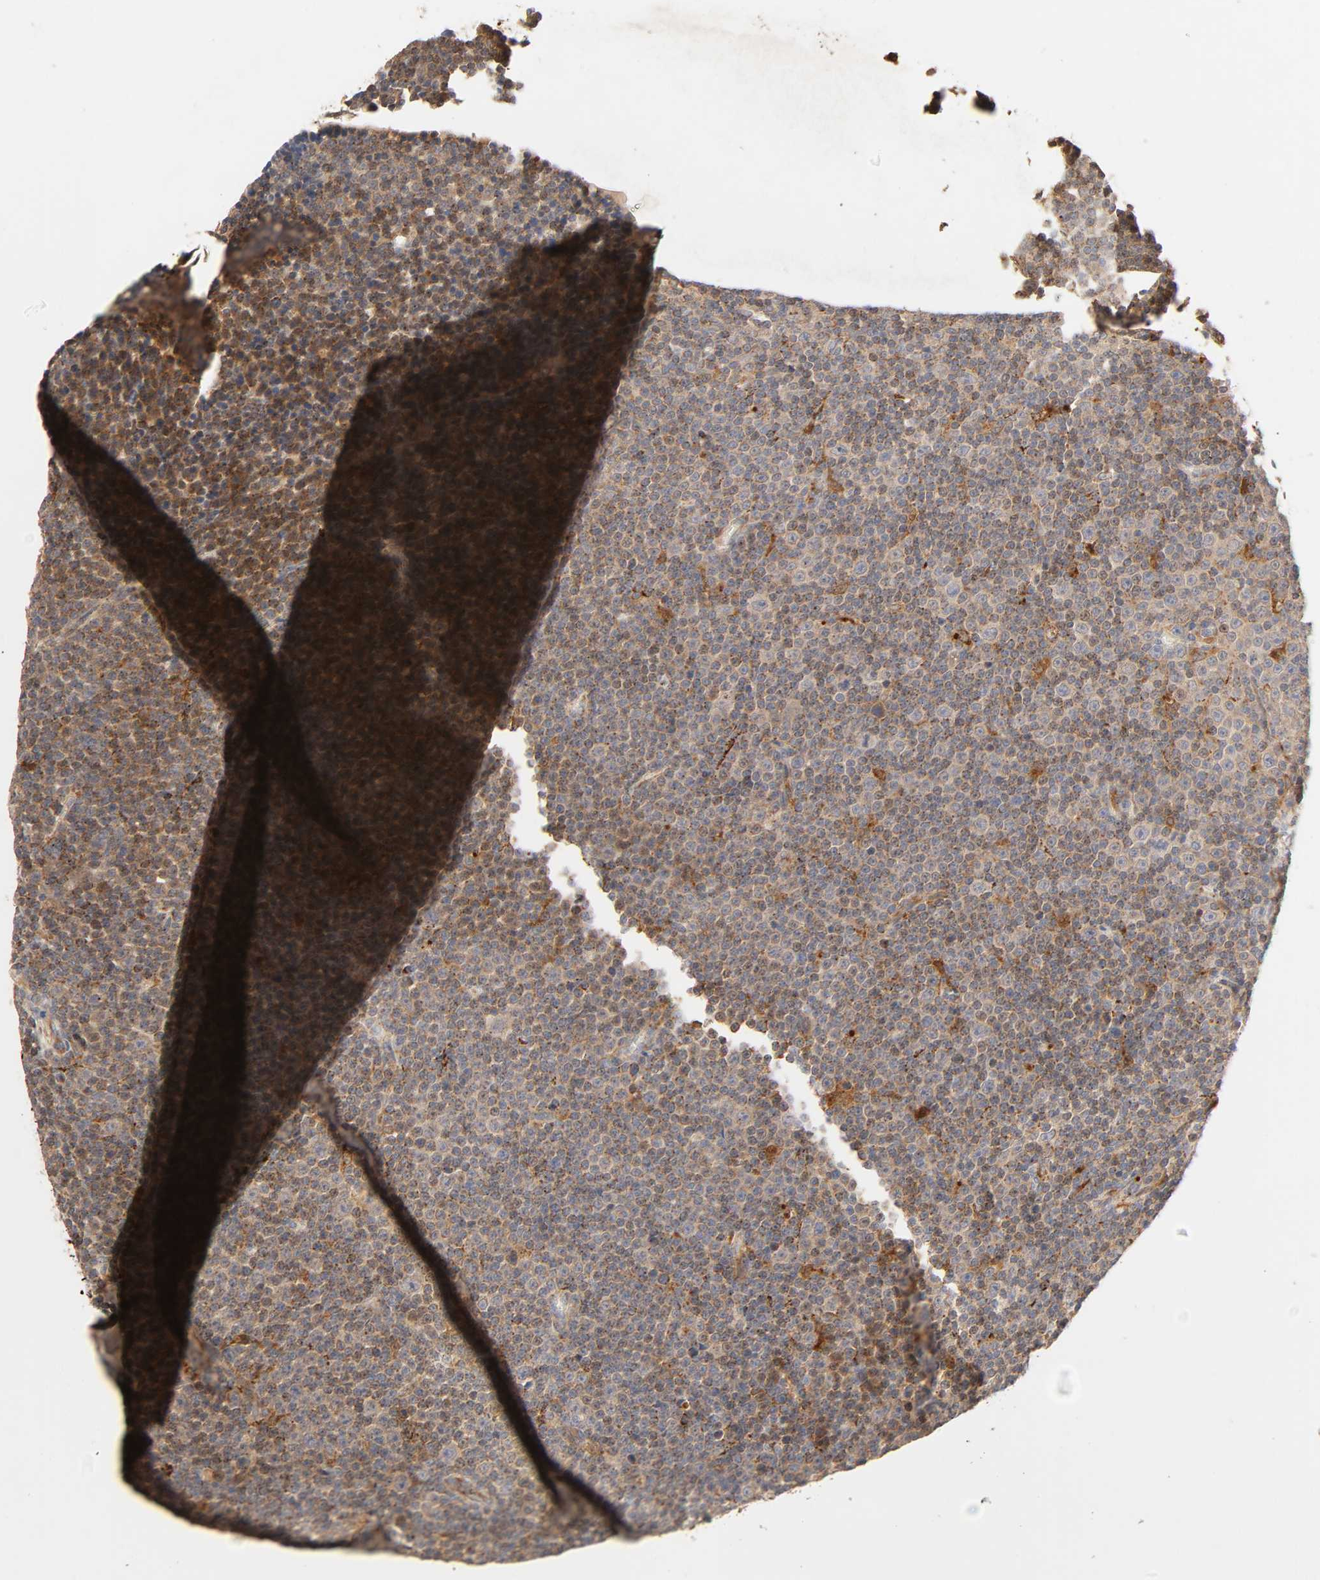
{"staining": {"intensity": "moderate", "quantity": "25%-75%", "location": "cytoplasmic/membranous"}, "tissue": "lymphoma", "cell_type": "Tumor cells", "image_type": "cancer", "snomed": [{"axis": "morphology", "description": "Malignant lymphoma, non-Hodgkin's type, Low grade"}, {"axis": "topography", "description": "Lymph node"}], "caption": "IHC histopathology image of human lymphoma stained for a protein (brown), which exhibits medium levels of moderate cytoplasmic/membranous expression in approximately 25%-75% of tumor cells.", "gene": "MAPK6", "patient": {"sex": "female", "age": 67}}